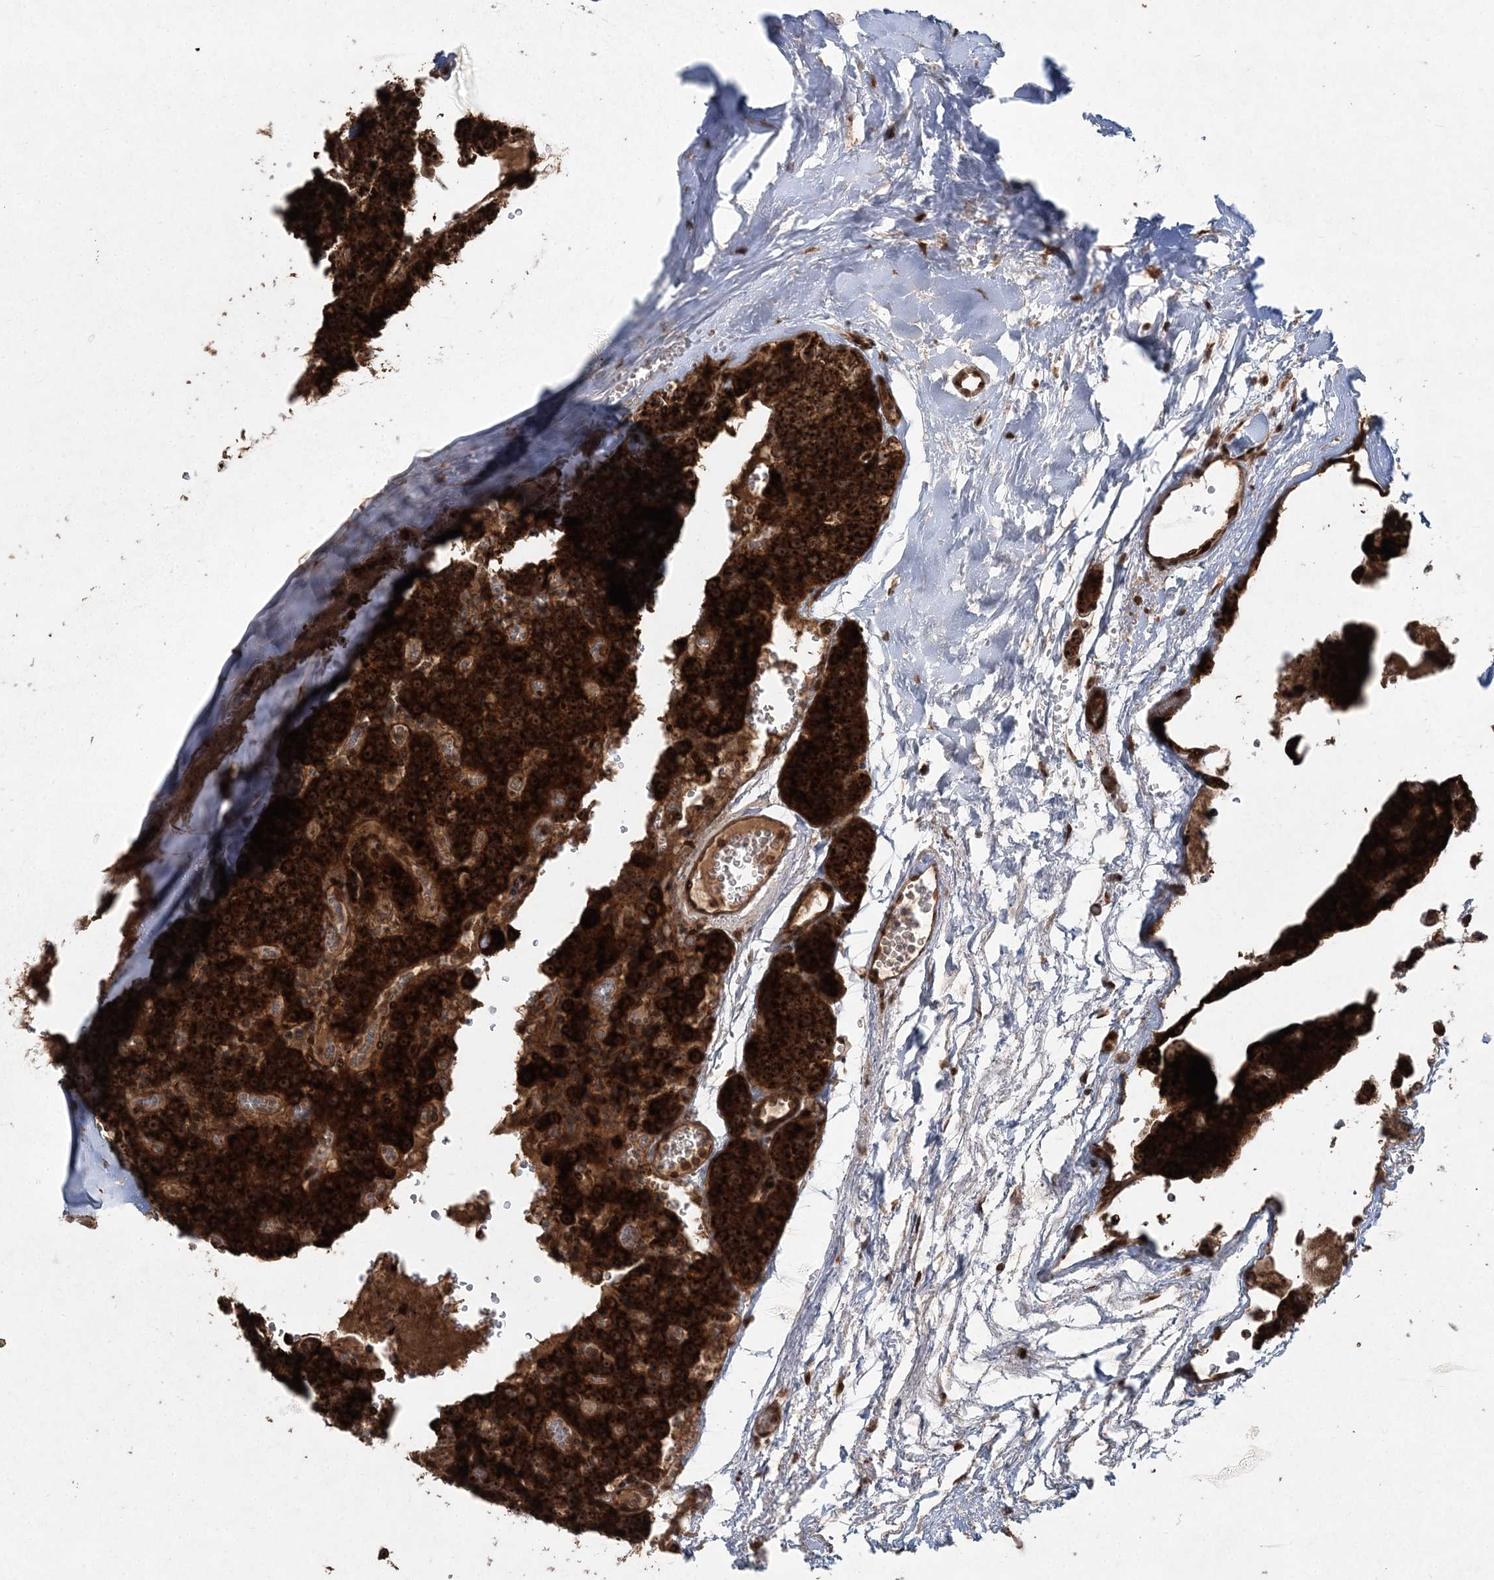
{"staining": {"intensity": "strong", "quantity": ">75%", "location": "cytoplasmic/membranous,nuclear"}, "tissue": "parathyroid gland", "cell_type": "Glandular cells", "image_type": "normal", "snomed": [{"axis": "morphology", "description": "Normal tissue, NOS"}, {"axis": "topography", "description": "Parathyroid gland"}], "caption": "A high-resolution photomicrograph shows immunohistochemistry (IHC) staining of benign parathyroid gland, which shows strong cytoplasmic/membranous,nuclear positivity in approximately >75% of glandular cells.", "gene": "SERINC1", "patient": {"sex": "female", "age": 64}}